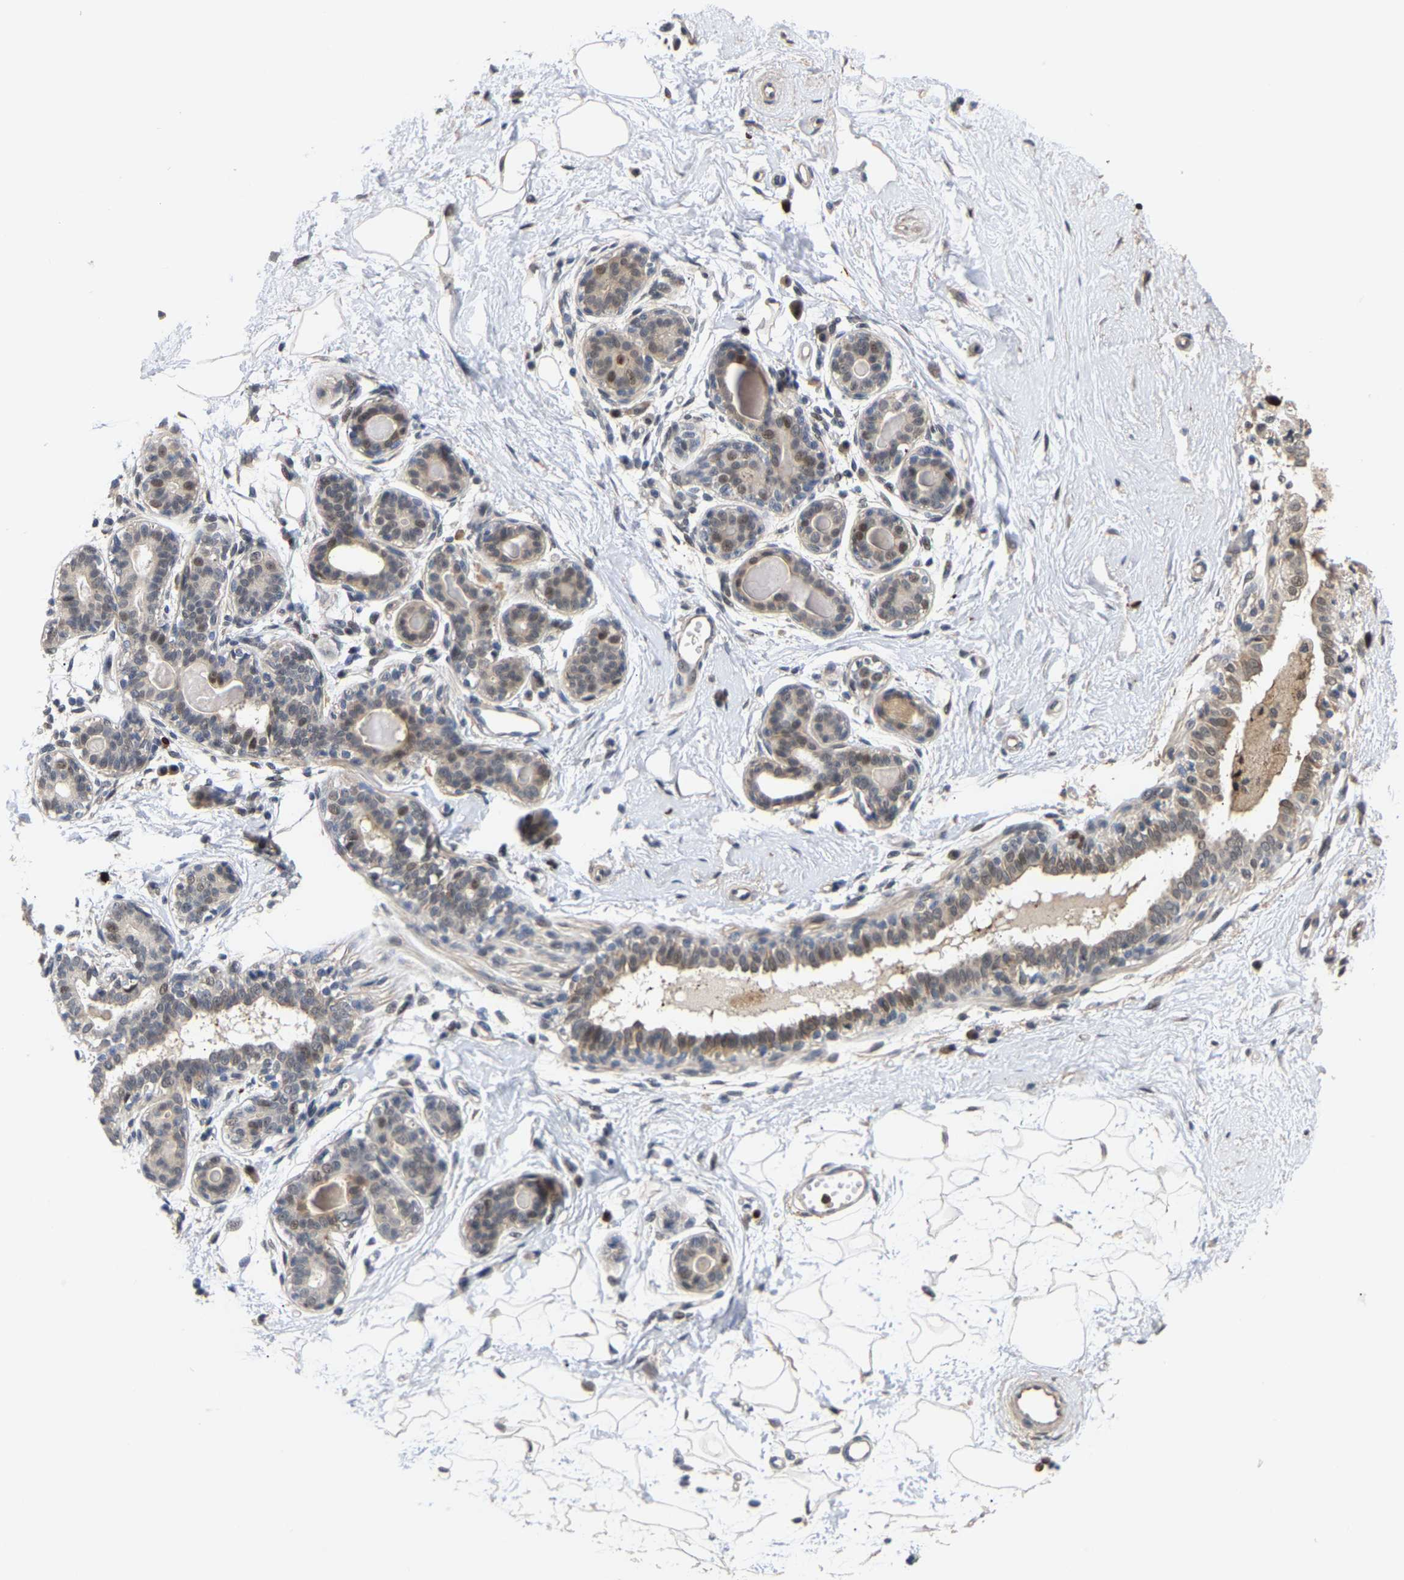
{"staining": {"intensity": "negative", "quantity": "none", "location": "none"}, "tissue": "breast", "cell_type": "Adipocytes", "image_type": "normal", "snomed": [{"axis": "morphology", "description": "Normal tissue, NOS"}, {"axis": "topography", "description": "Breast"}], "caption": "IHC histopathology image of benign breast: breast stained with DAB (3,3'-diaminobenzidine) displays no significant protein positivity in adipocytes.", "gene": "TDRD7", "patient": {"sex": "female", "age": 45}}